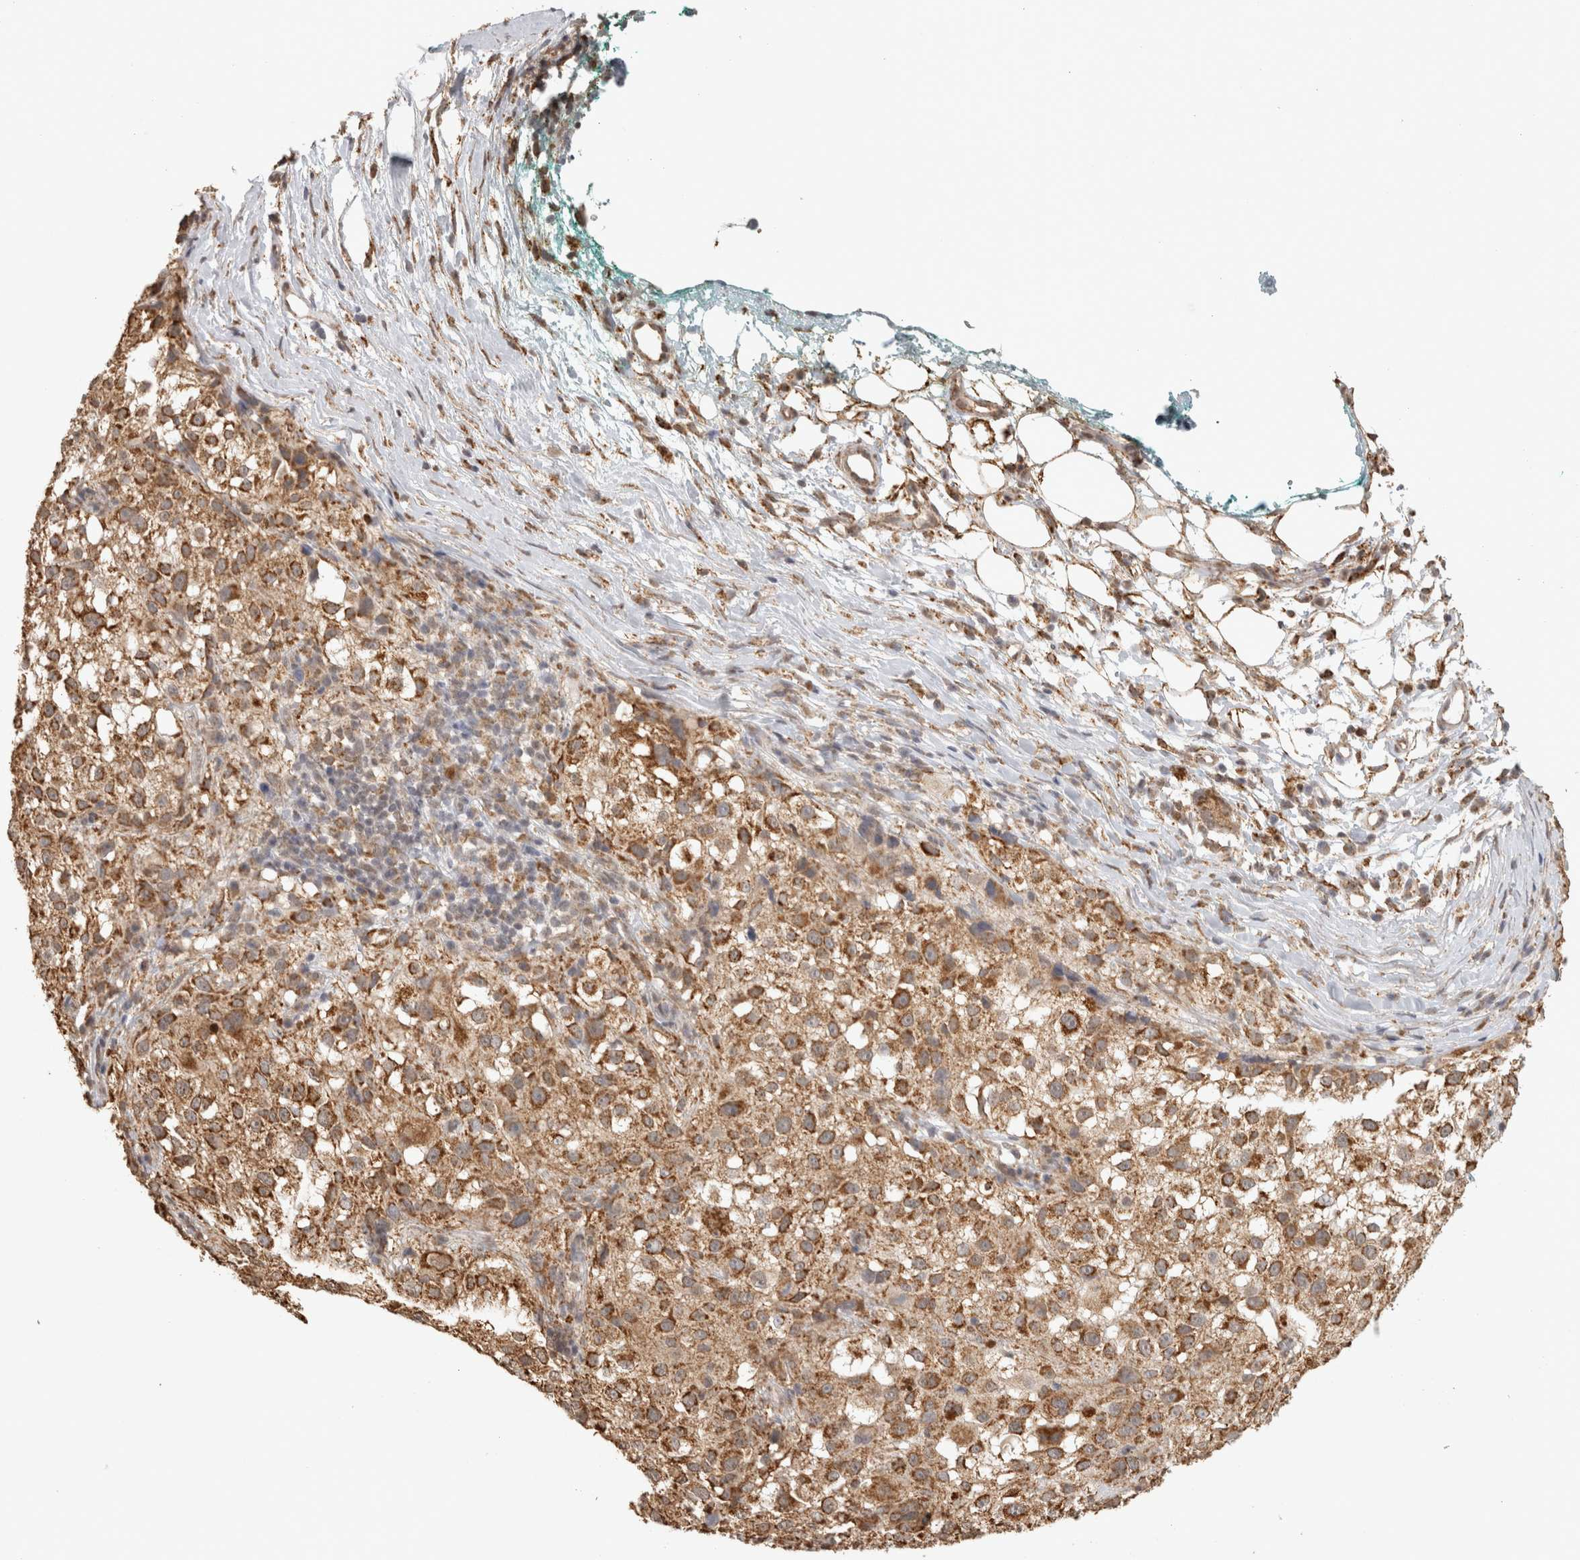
{"staining": {"intensity": "moderate", "quantity": ">75%", "location": "cytoplasmic/membranous"}, "tissue": "melanoma", "cell_type": "Tumor cells", "image_type": "cancer", "snomed": [{"axis": "morphology", "description": "Necrosis, NOS"}, {"axis": "morphology", "description": "Malignant melanoma, NOS"}, {"axis": "topography", "description": "Skin"}], "caption": "DAB (3,3'-diaminobenzidine) immunohistochemical staining of human melanoma demonstrates moderate cytoplasmic/membranous protein expression in approximately >75% of tumor cells.", "gene": "BNIP3L", "patient": {"sex": "female", "age": 87}}